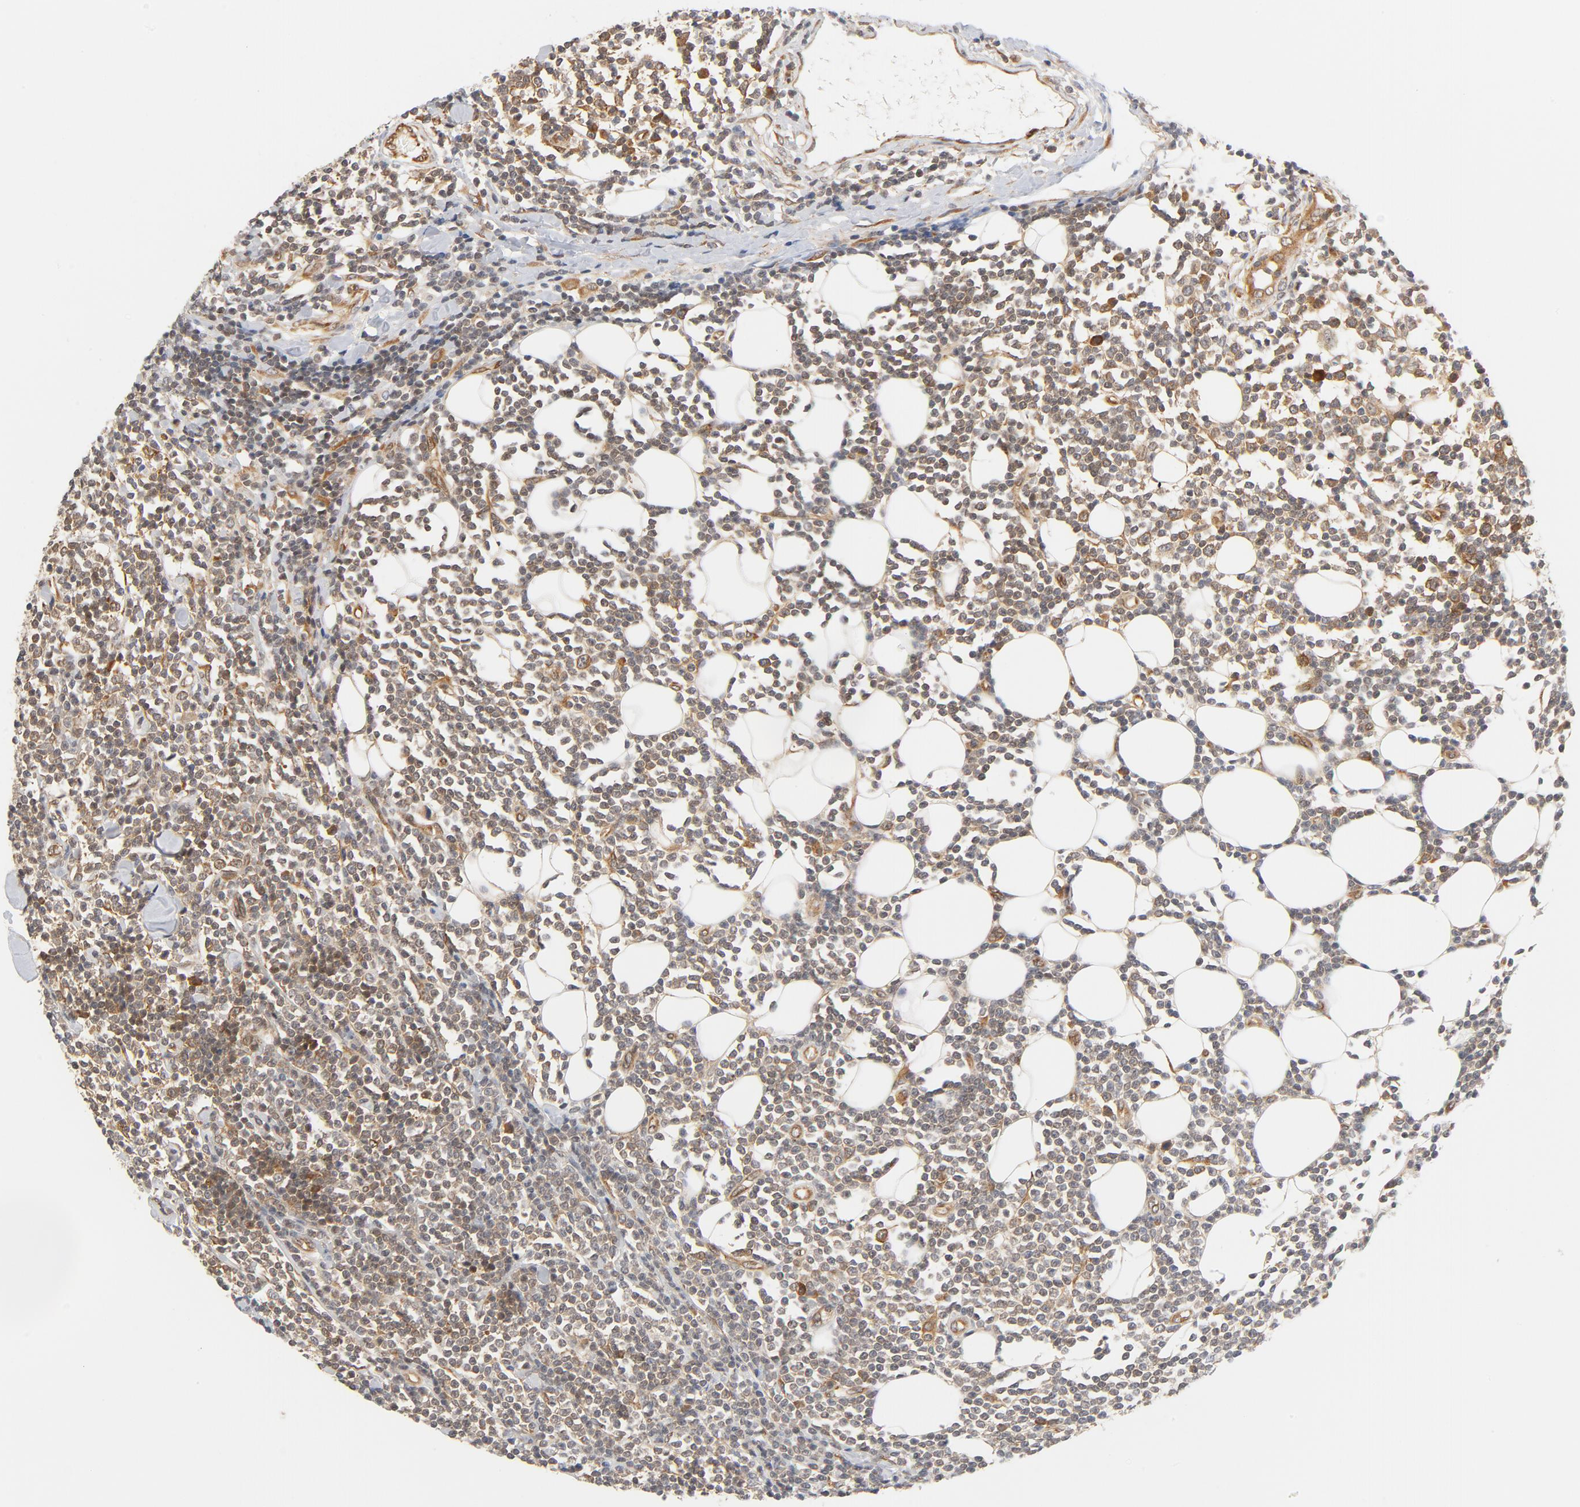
{"staining": {"intensity": "moderate", "quantity": ">75%", "location": "cytoplasmic/membranous"}, "tissue": "lymphoma", "cell_type": "Tumor cells", "image_type": "cancer", "snomed": [{"axis": "morphology", "description": "Malignant lymphoma, non-Hodgkin's type, Low grade"}, {"axis": "topography", "description": "Soft tissue"}], "caption": "Low-grade malignant lymphoma, non-Hodgkin's type stained with immunohistochemistry reveals moderate cytoplasmic/membranous positivity in about >75% of tumor cells.", "gene": "EIF4E", "patient": {"sex": "male", "age": 92}}